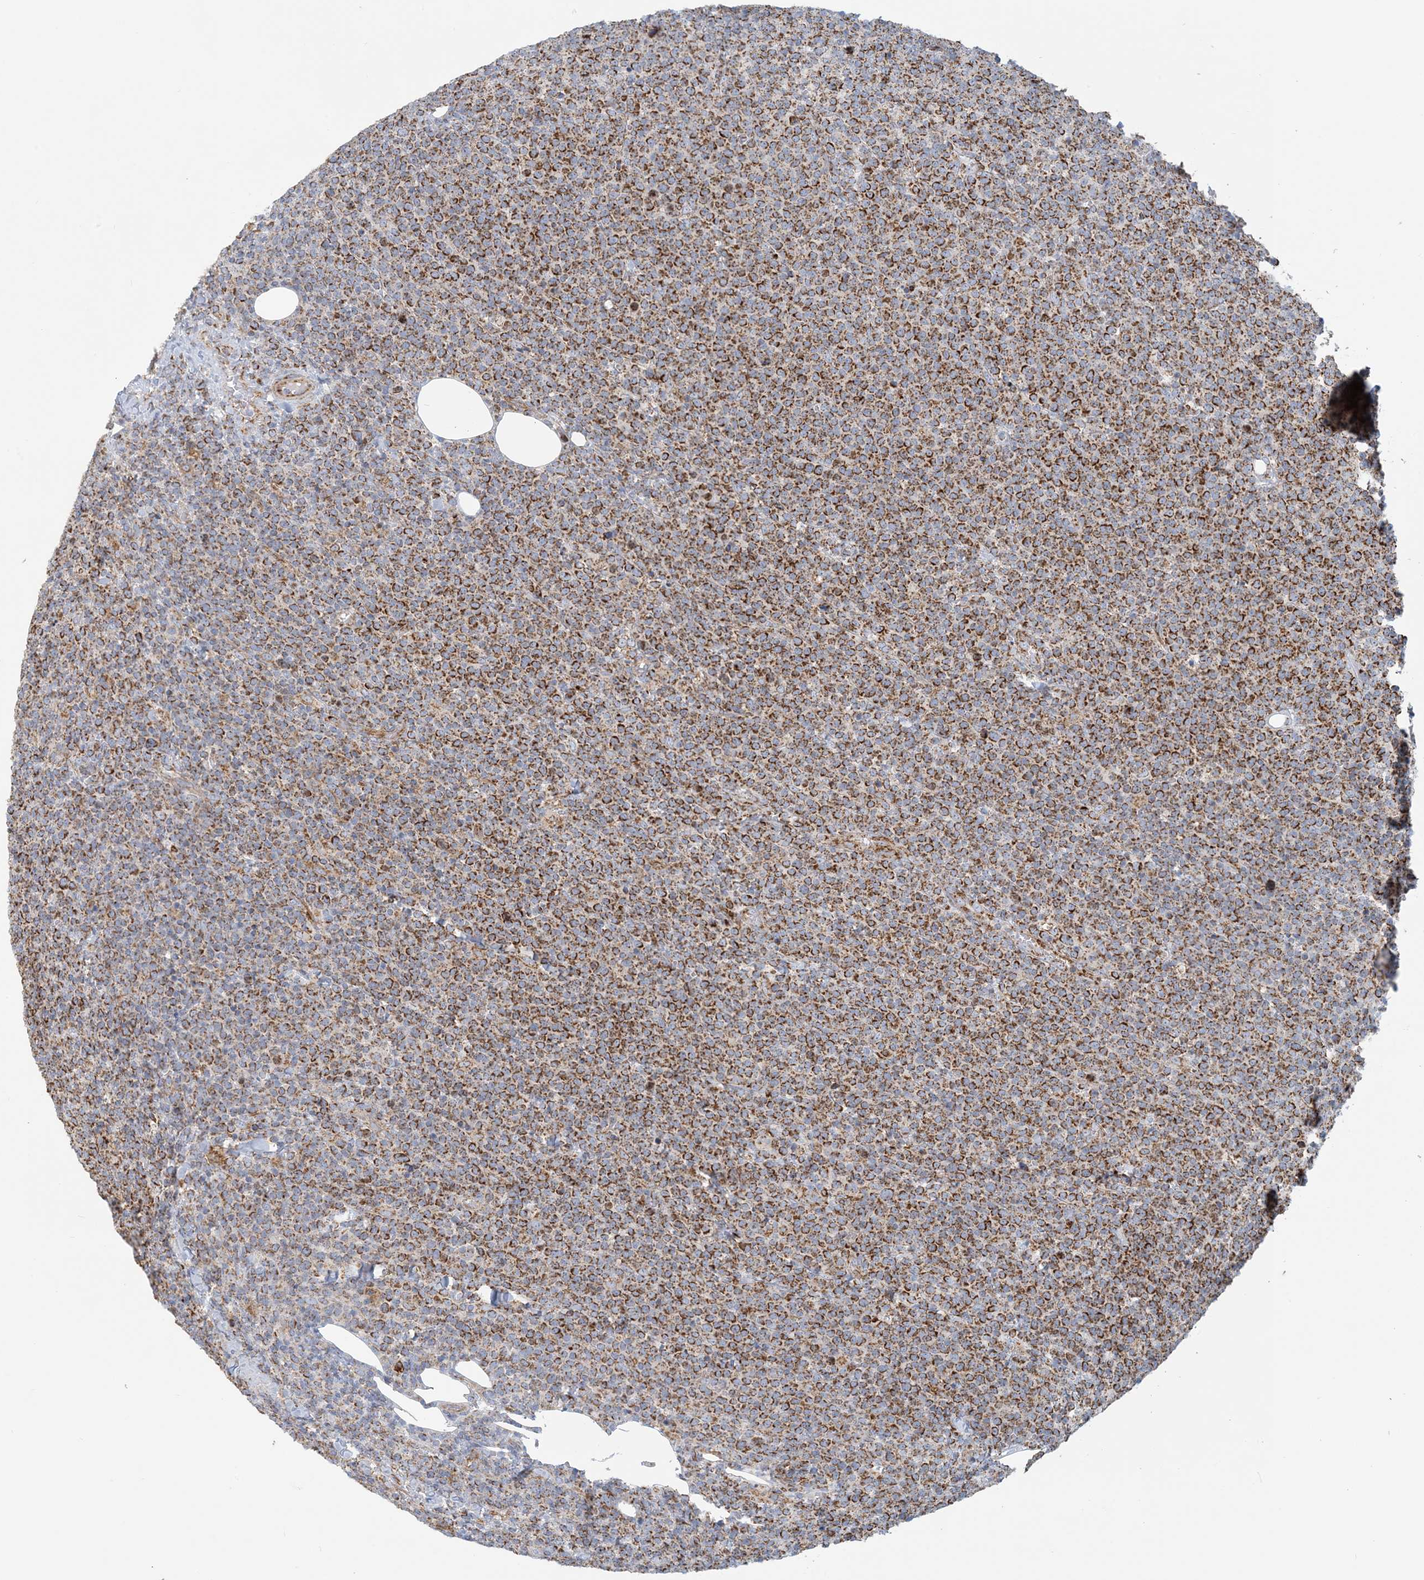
{"staining": {"intensity": "moderate", "quantity": ">75%", "location": "cytoplasmic/membranous"}, "tissue": "lymphoma", "cell_type": "Tumor cells", "image_type": "cancer", "snomed": [{"axis": "morphology", "description": "Malignant lymphoma, non-Hodgkin's type, High grade"}, {"axis": "topography", "description": "Lymph node"}], "caption": "Immunohistochemistry image of neoplastic tissue: human lymphoma stained using immunohistochemistry (IHC) demonstrates medium levels of moderate protein expression localized specifically in the cytoplasmic/membranous of tumor cells, appearing as a cytoplasmic/membranous brown color.", "gene": "COA3", "patient": {"sex": "male", "age": 61}}